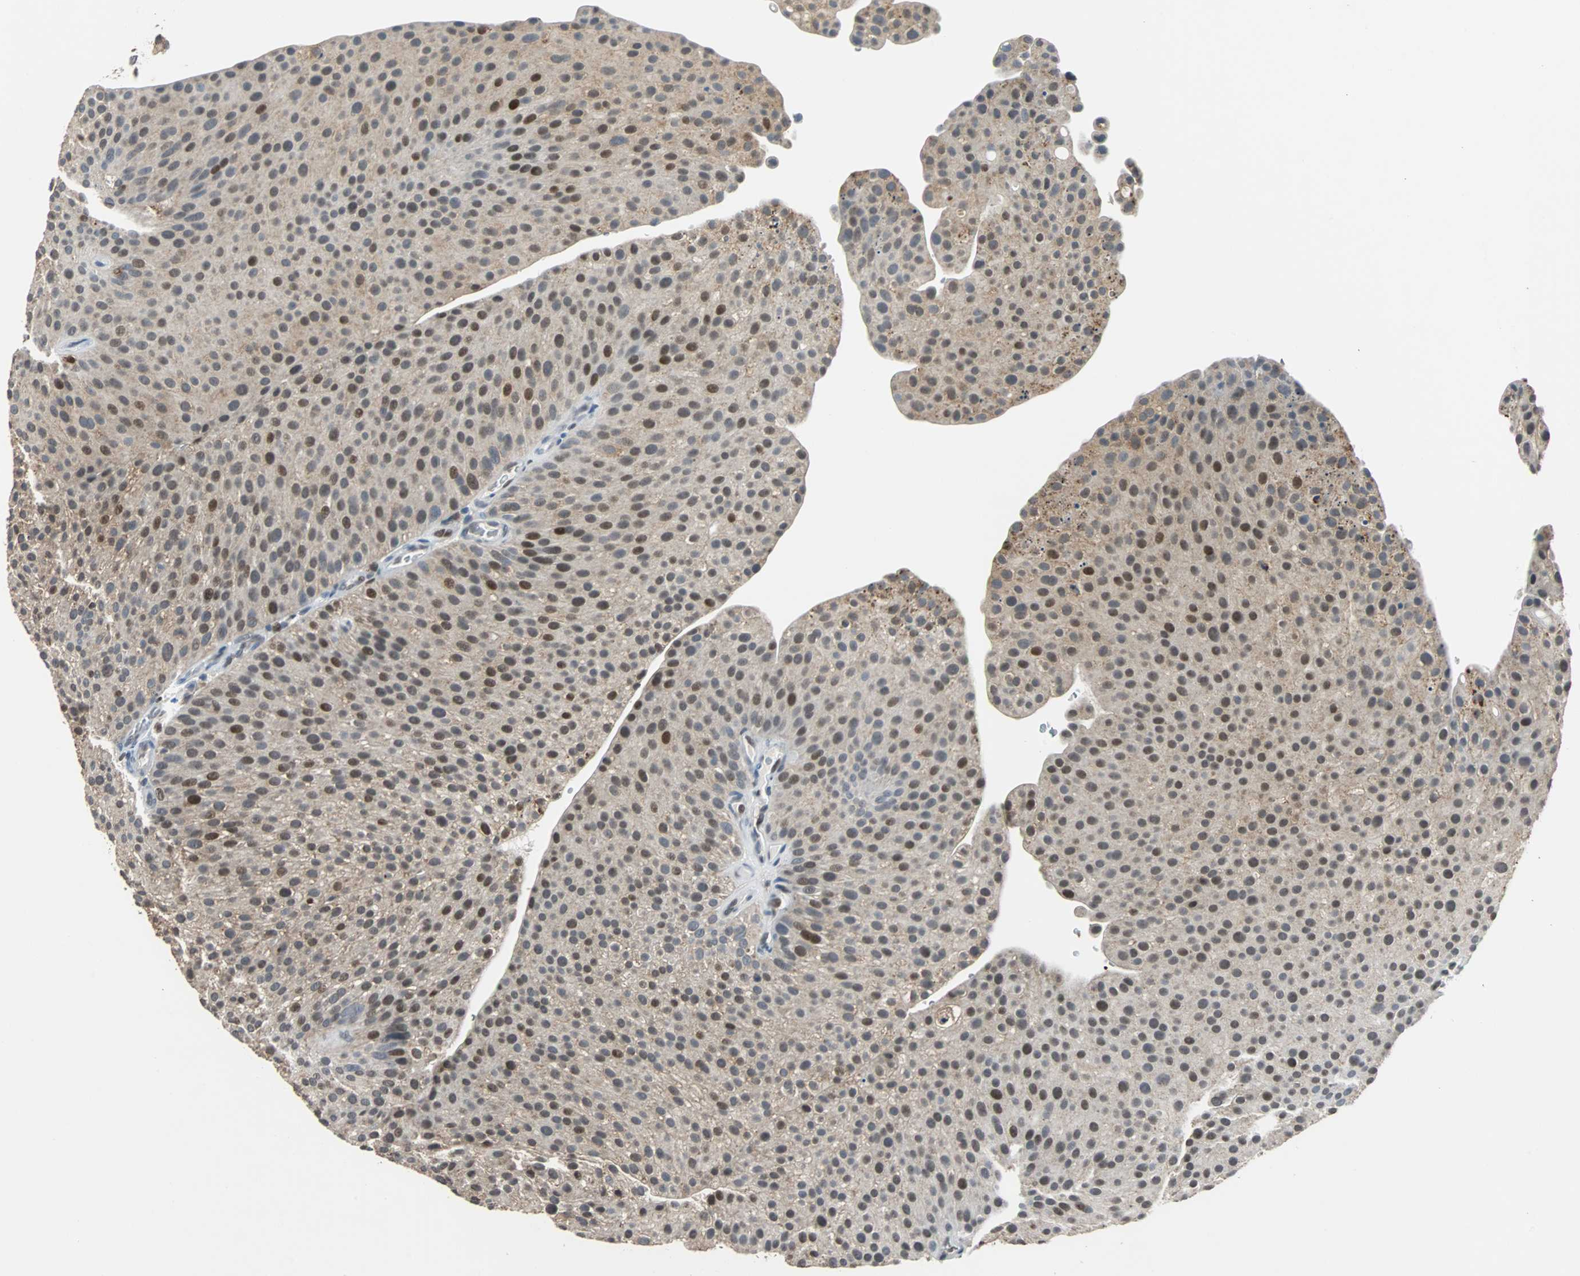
{"staining": {"intensity": "moderate", "quantity": ">75%", "location": "cytoplasmic/membranous,nuclear"}, "tissue": "urothelial cancer", "cell_type": "Tumor cells", "image_type": "cancer", "snomed": [{"axis": "morphology", "description": "Urothelial carcinoma, Low grade"}, {"axis": "topography", "description": "Smooth muscle"}, {"axis": "topography", "description": "Urinary bladder"}], "caption": "About >75% of tumor cells in human urothelial cancer show moderate cytoplasmic/membranous and nuclear protein staining as visualized by brown immunohistochemical staining.", "gene": "HLX", "patient": {"sex": "male", "age": 60}}